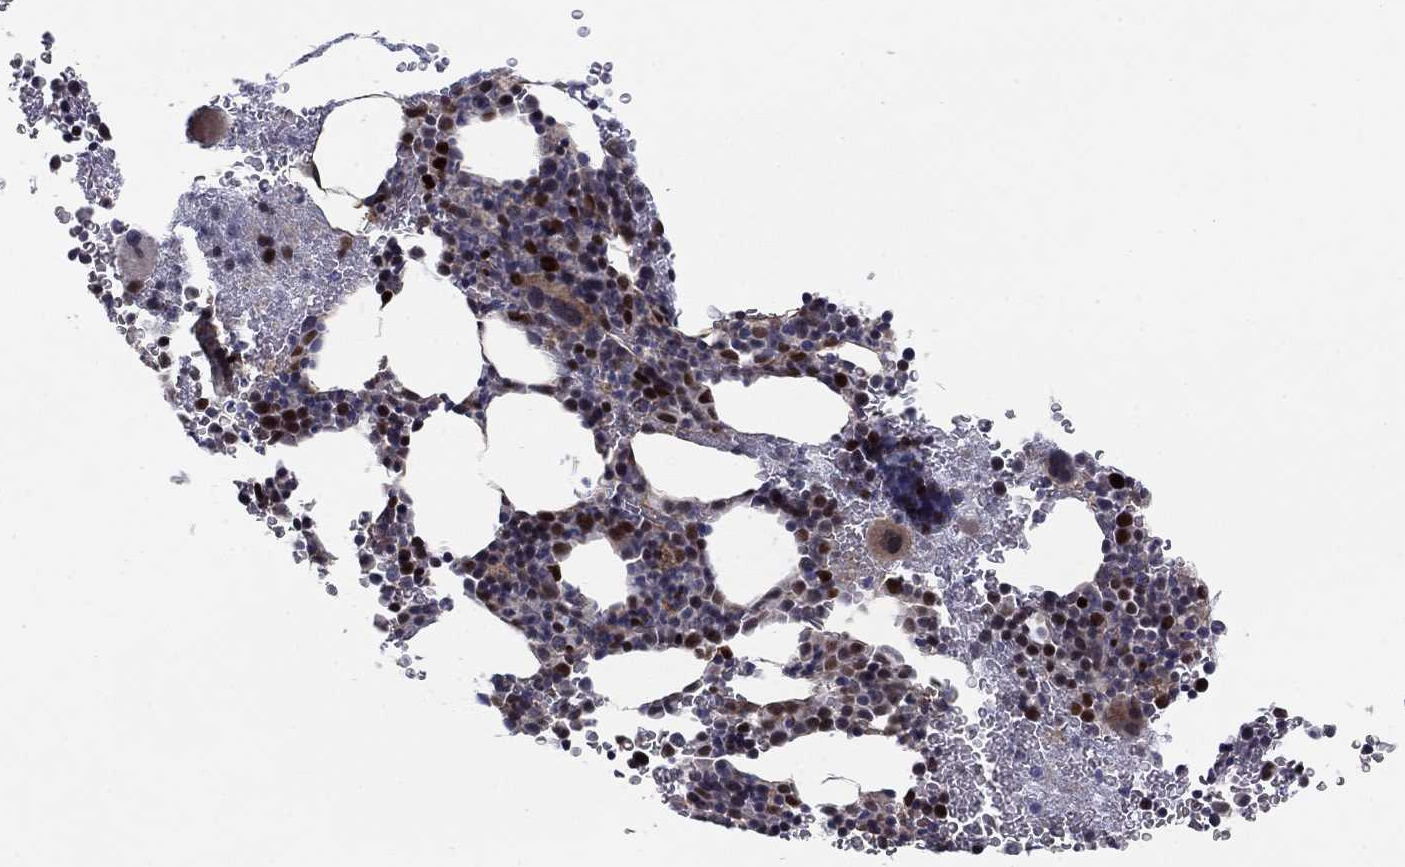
{"staining": {"intensity": "strong", "quantity": "<25%", "location": "cytoplasmic/membranous,nuclear"}, "tissue": "bone marrow", "cell_type": "Hematopoietic cells", "image_type": "normal", "snomed": [{"axis": "morphology", "description": "Normal tissue, NOS"}, {"axis": "topography", "description": "Bone marrow"}], "caption": "DAB (3,3'-diaminobenzidine) immunohistochemical staining of unremarkable bone marrow demonstrates strong cytoplasmic/membranous,nuclear protein staining in approximately <25% of hematopoietic cells.", "gene": "BCL11A", "patient": {"sex": "male", "age": 50}}